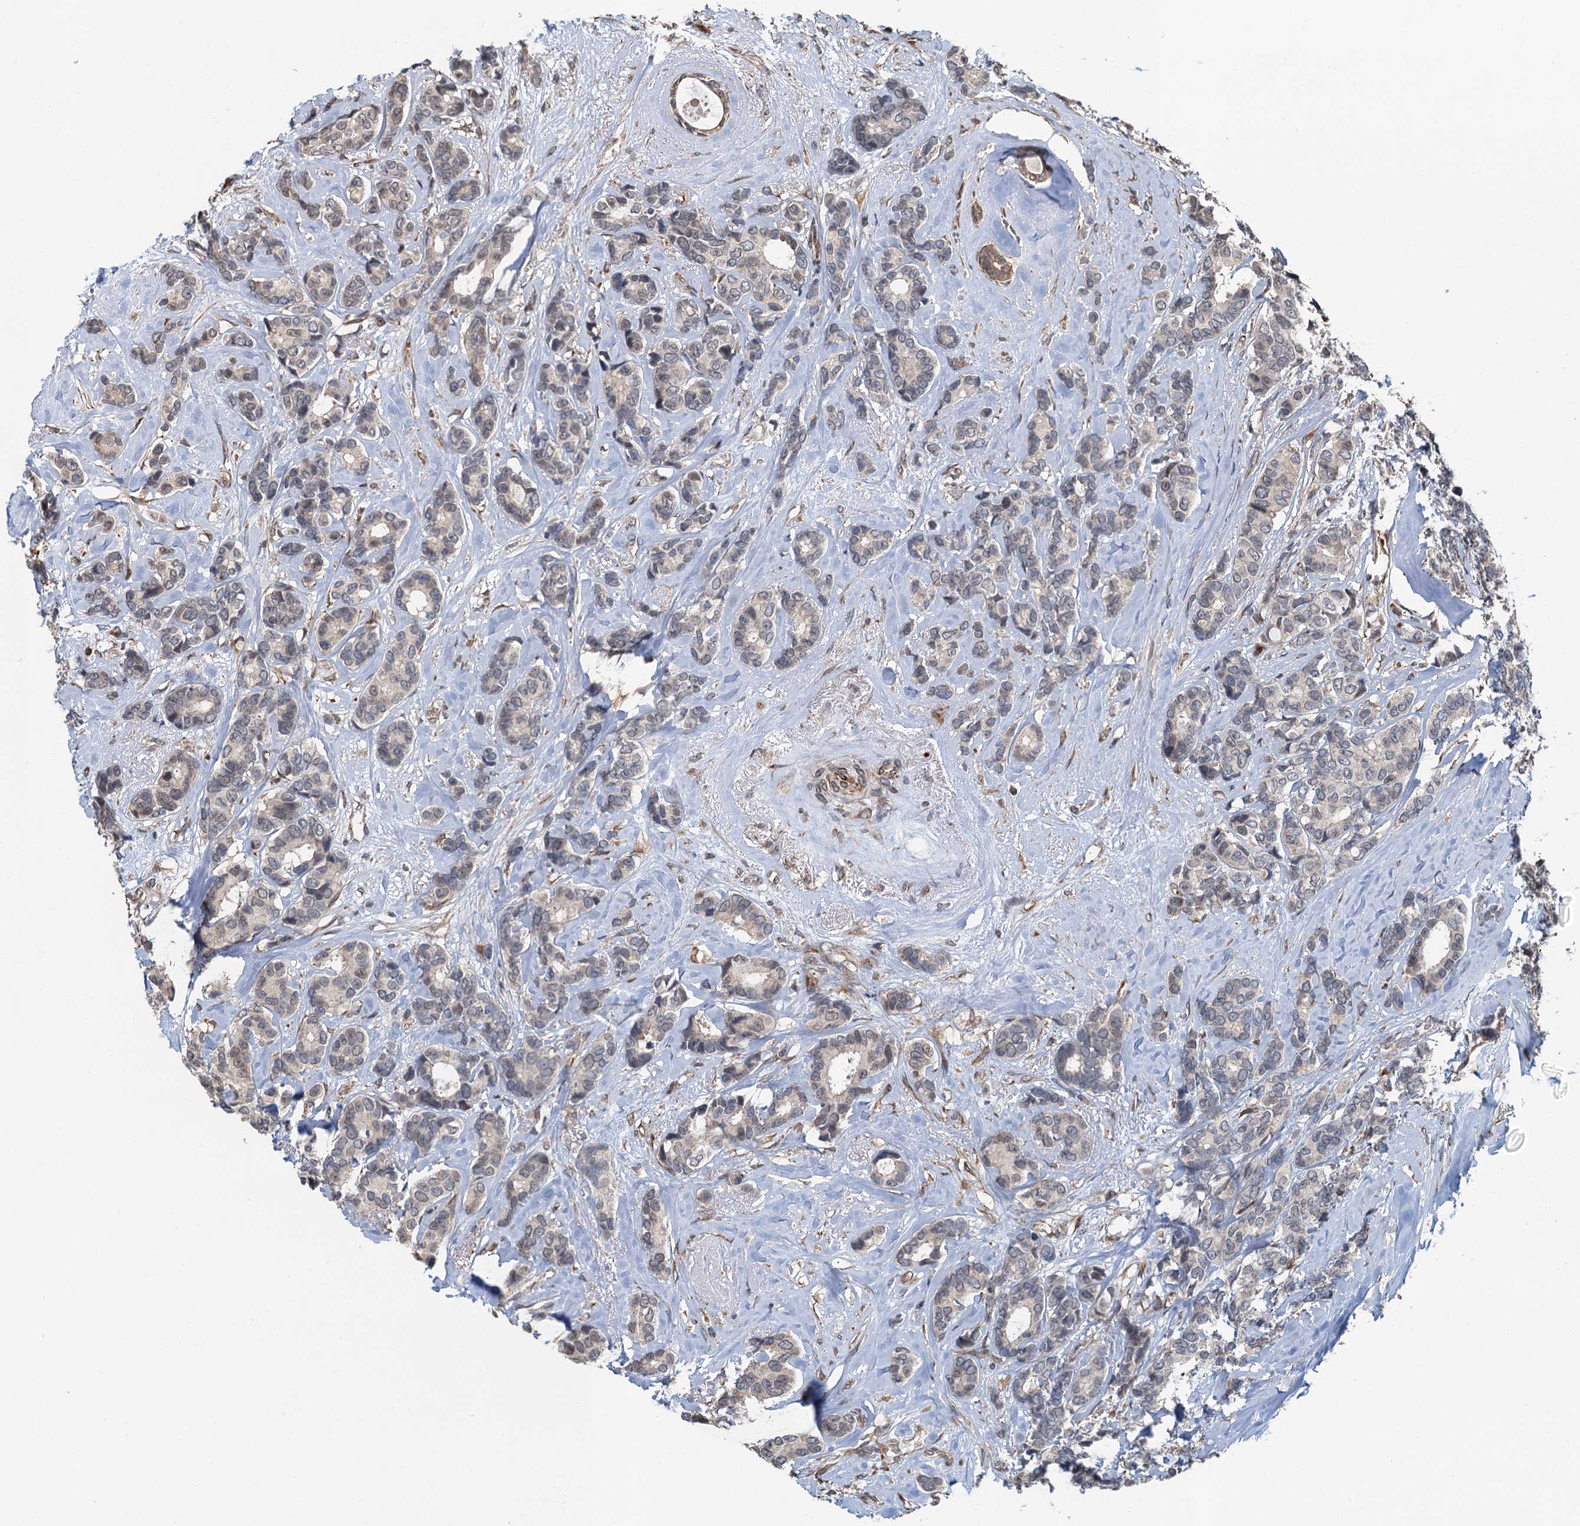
{"staining": {"intensity": "negative", "quantity": "none", "location": "none"}, "tissue": "breast cancer", "cell_type": "Tumor cells", "image_type": "cancer", "snomed": [{"axis": "morphology", "description": "Duct carcinoma"}, {"axis": "topography", "description": "Breast"}], "caption": "Protein analysis of breast infiltrating ductal carcinoma demonstrates no significant expression in tumor cells.", "gene": "WHAMM", "patient": {"sex": "female", "age": 87}}